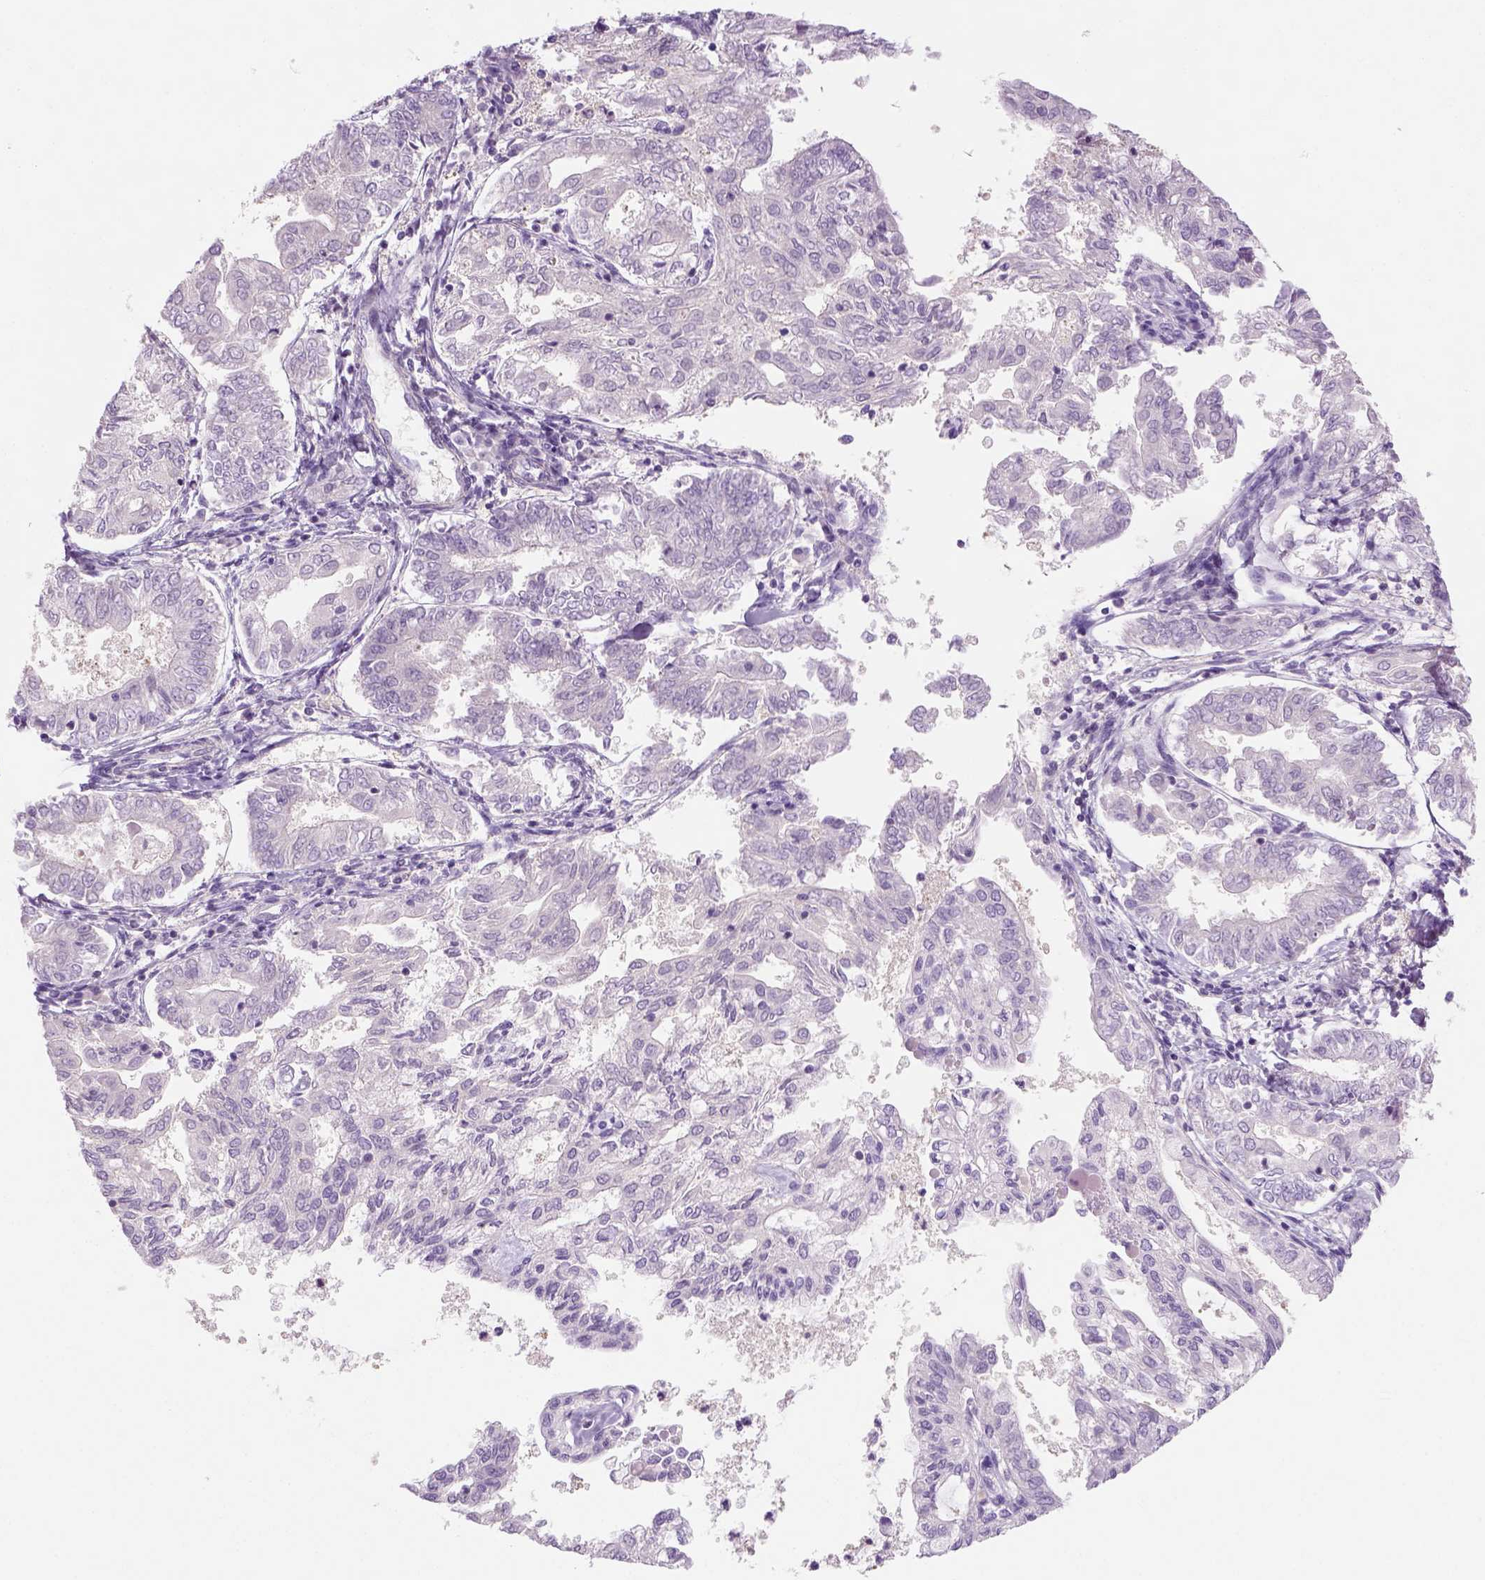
{"staining": {"intensity": "negative", "quantity": "none", "location": "none"}, "tissue": "endometrial cancer", "cell_type": "Tumor cells", "image_type": "cancer", "snomed": [{"axis": "morphology", "description": "Adenocarcinoma, NOS"}, {"axis": "topography", "description": "Endometrium"}], "caption": "A micrograph of endometrial cancer stained for a protein demonstrates no brown staining in tumor cells. (DAB (3,3'-diaminobenzidine) immunohistochemistry, high magnification).", "gene": "EPHB1", "patient": {"sex": "female", "age": 68}}